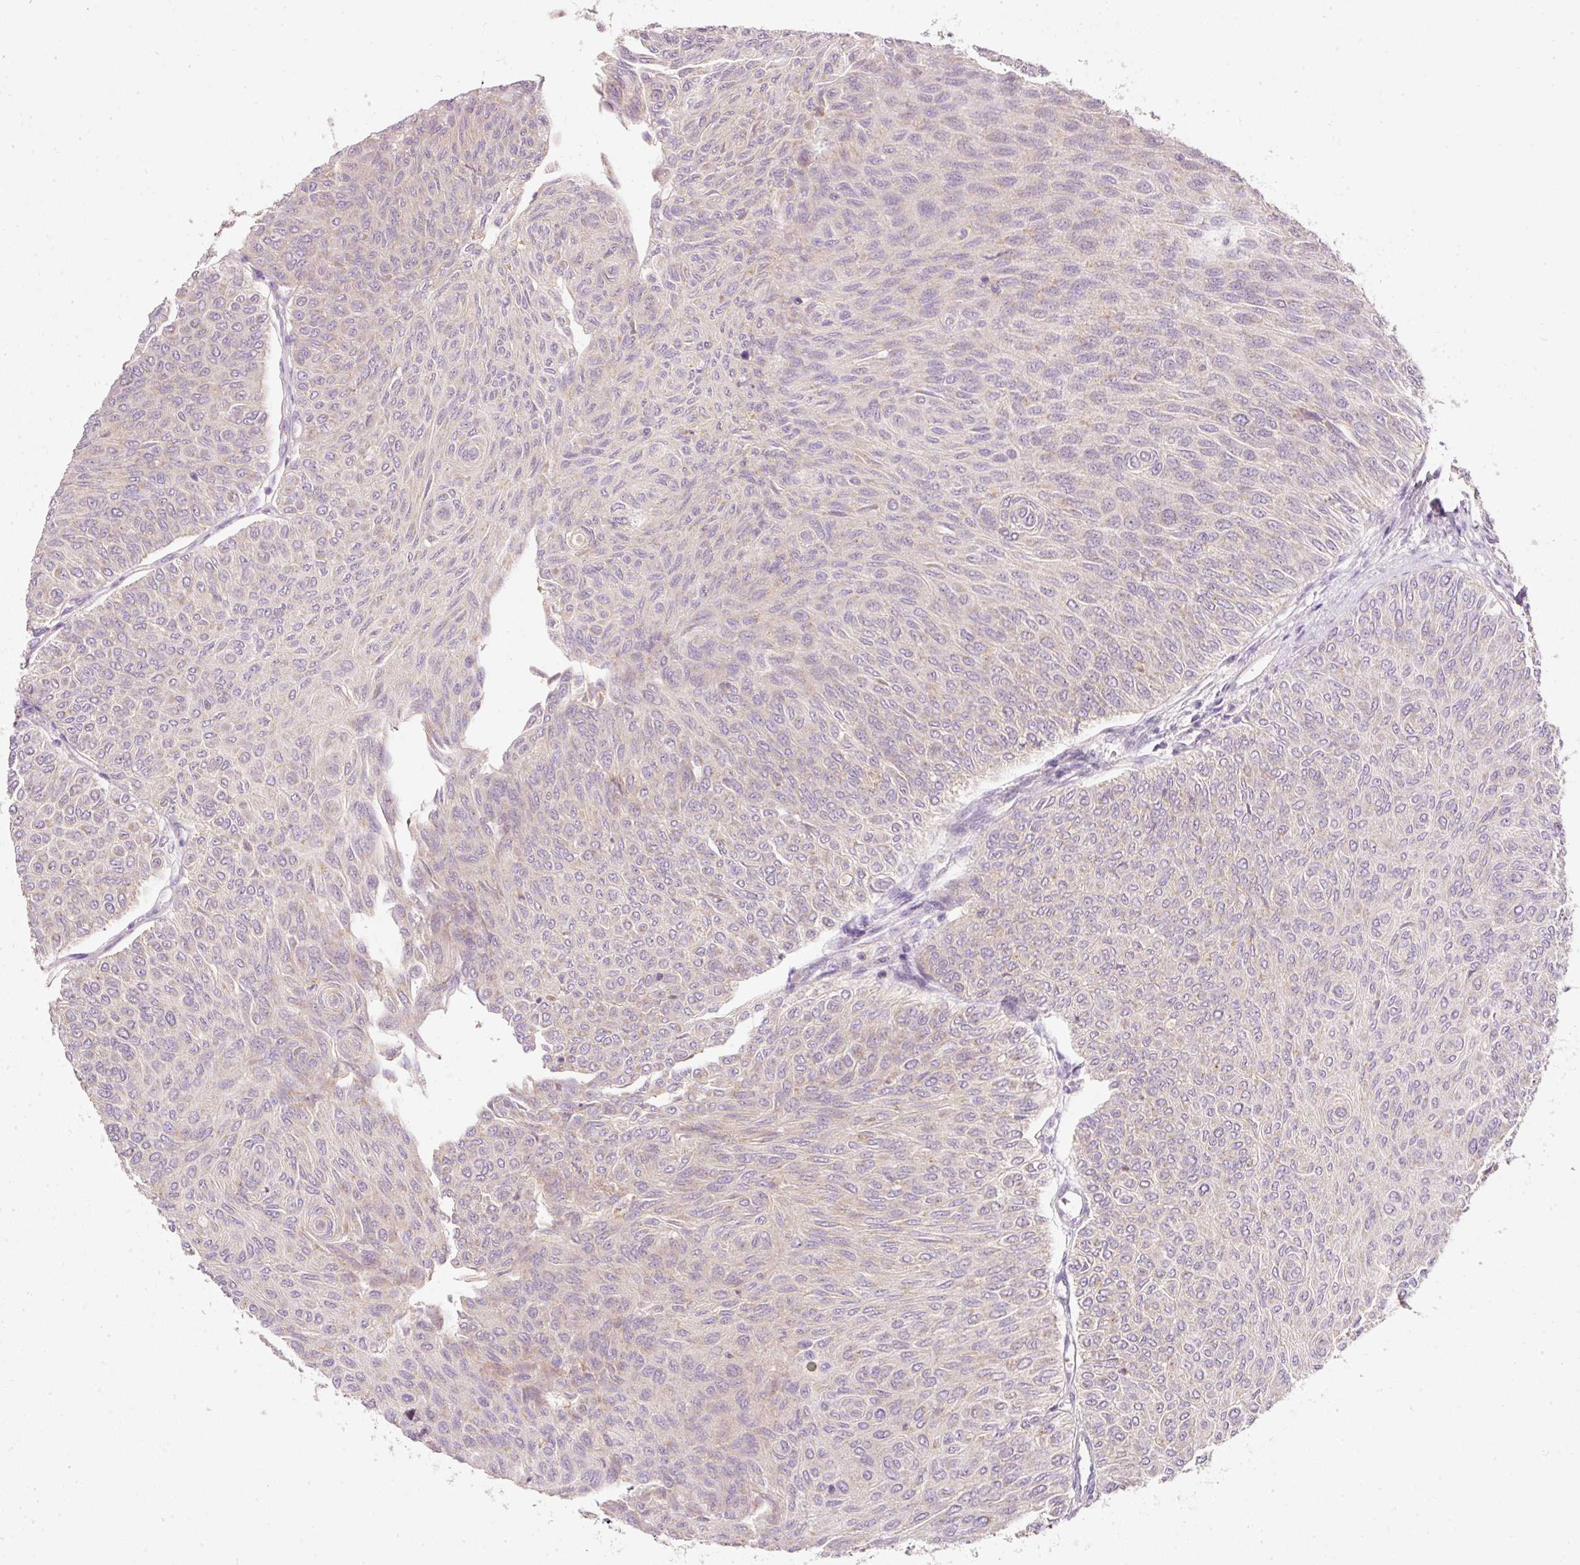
{"staining": {"intensity": "negative", "quantity": "none", "location": "none"}, "tissue": "urothelial cancer", "cell_type": "Tumor cells", "image_type": "cancer", "snomed": [{"axis": "morphology", "description": "Urothelial carcinoma, Low grade"}, {"axis": "topography", "description": "Urinary bladder"}], "caption": "High power microscopy image of an immunohistochemistry (IHC) photomicrograph of urothelial cancer, revealing no significant positivity in tumor cells.", "gene": "RNF167", "patient": {"sex": "male", "age": 78}}